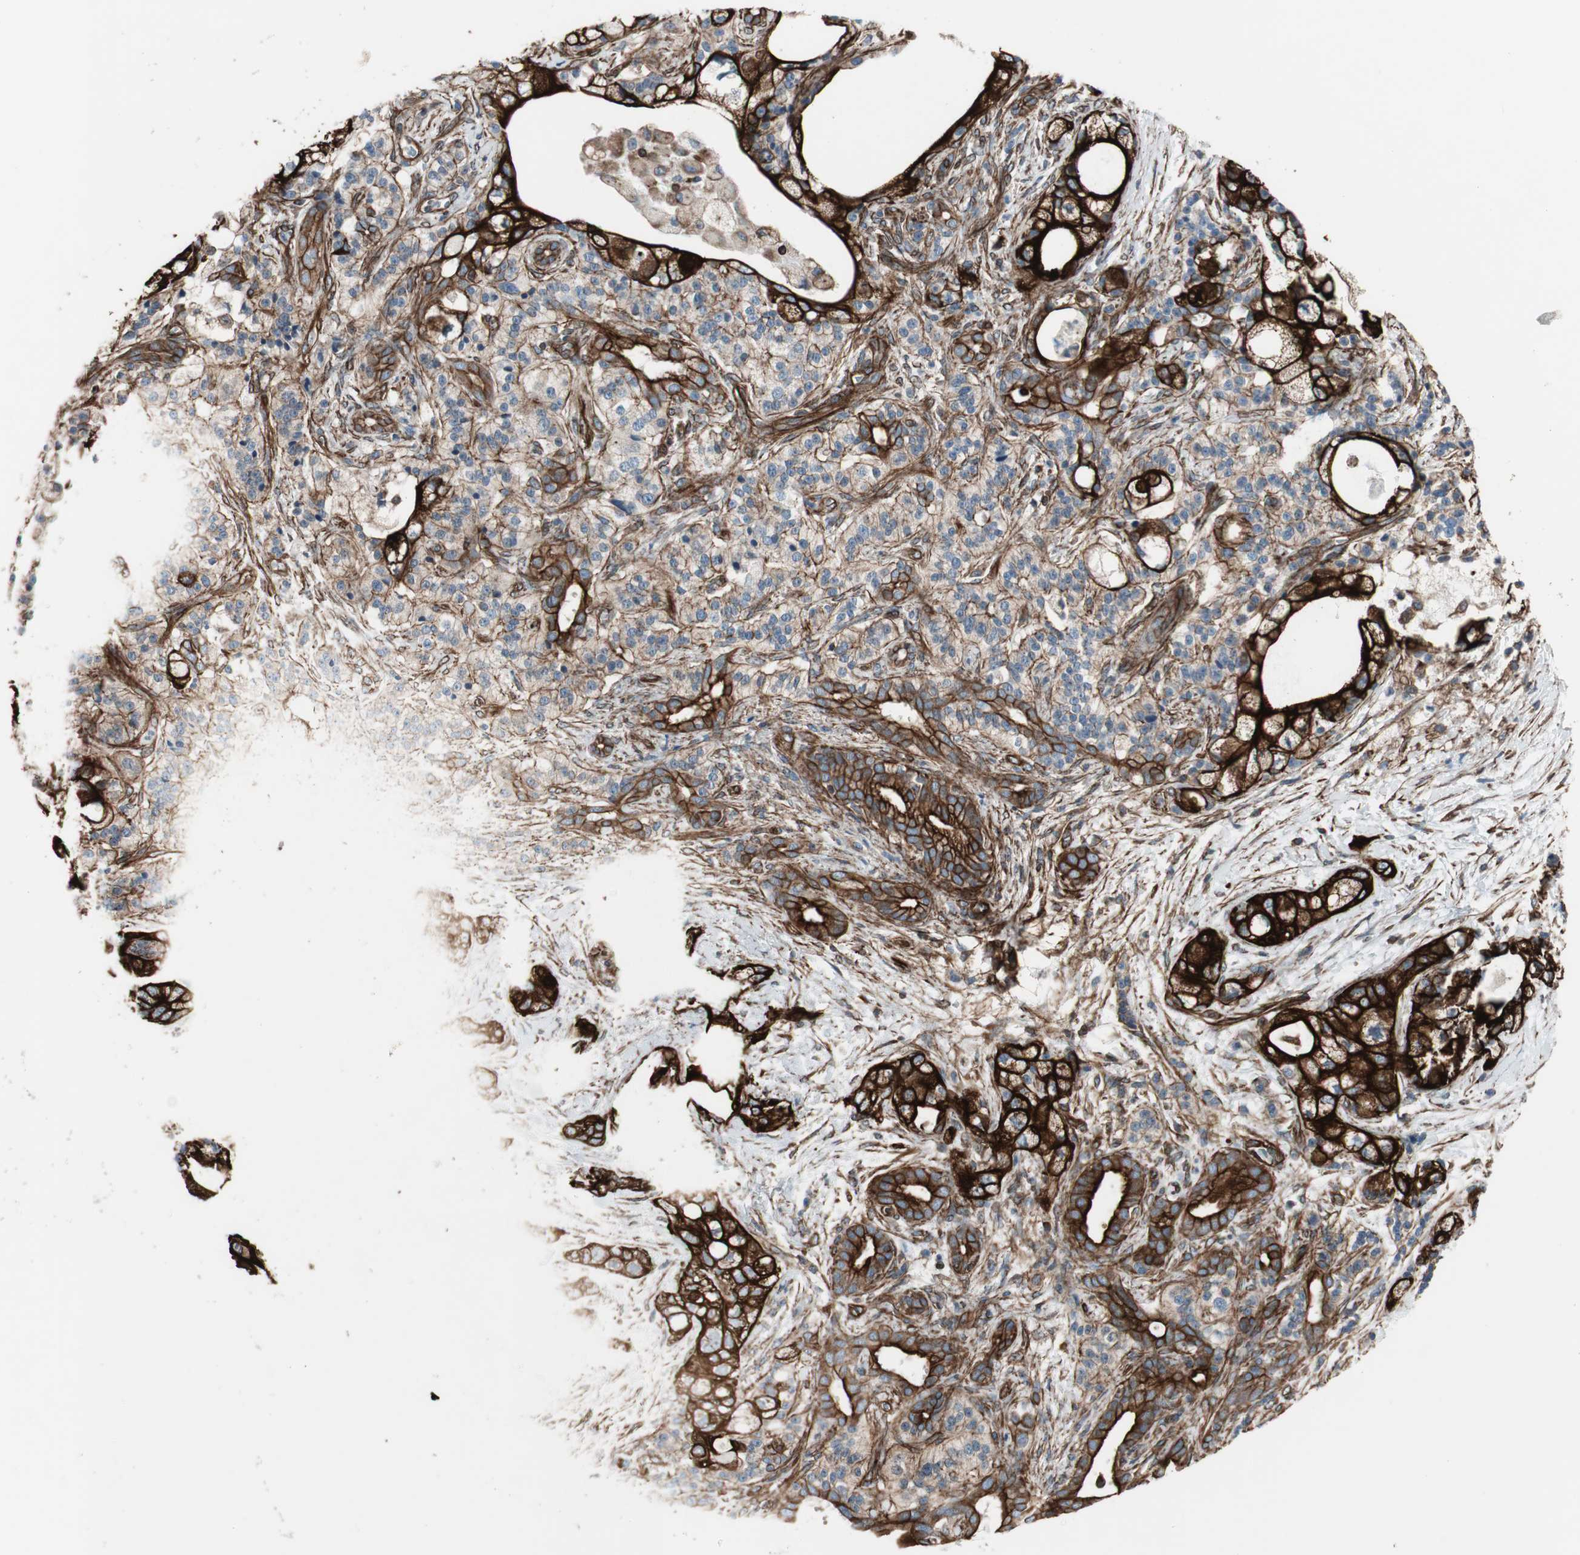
{"staining": {"intensity": "strong", "quantity": ">75%", "location": "cytoplasmic/membranous"}, "tissue": "pancreatic cancer", "cell_type": "Tumor cells", "image_type": "cancer", "snomed": [{"axis": "morphology", "description": "Adenocarcinoma, NOS"}, {"axis": "topography", "description": "Pancreas"}], "caption": "Adenocarcinoma (pancreatic) was stained to show a protein in brown. There is high levels of strong cytoplasmic/membranous expression in approximately >75% of tumor cells.", "gene": "TCTA", "patient": {"sex": "male", "age": 70}}